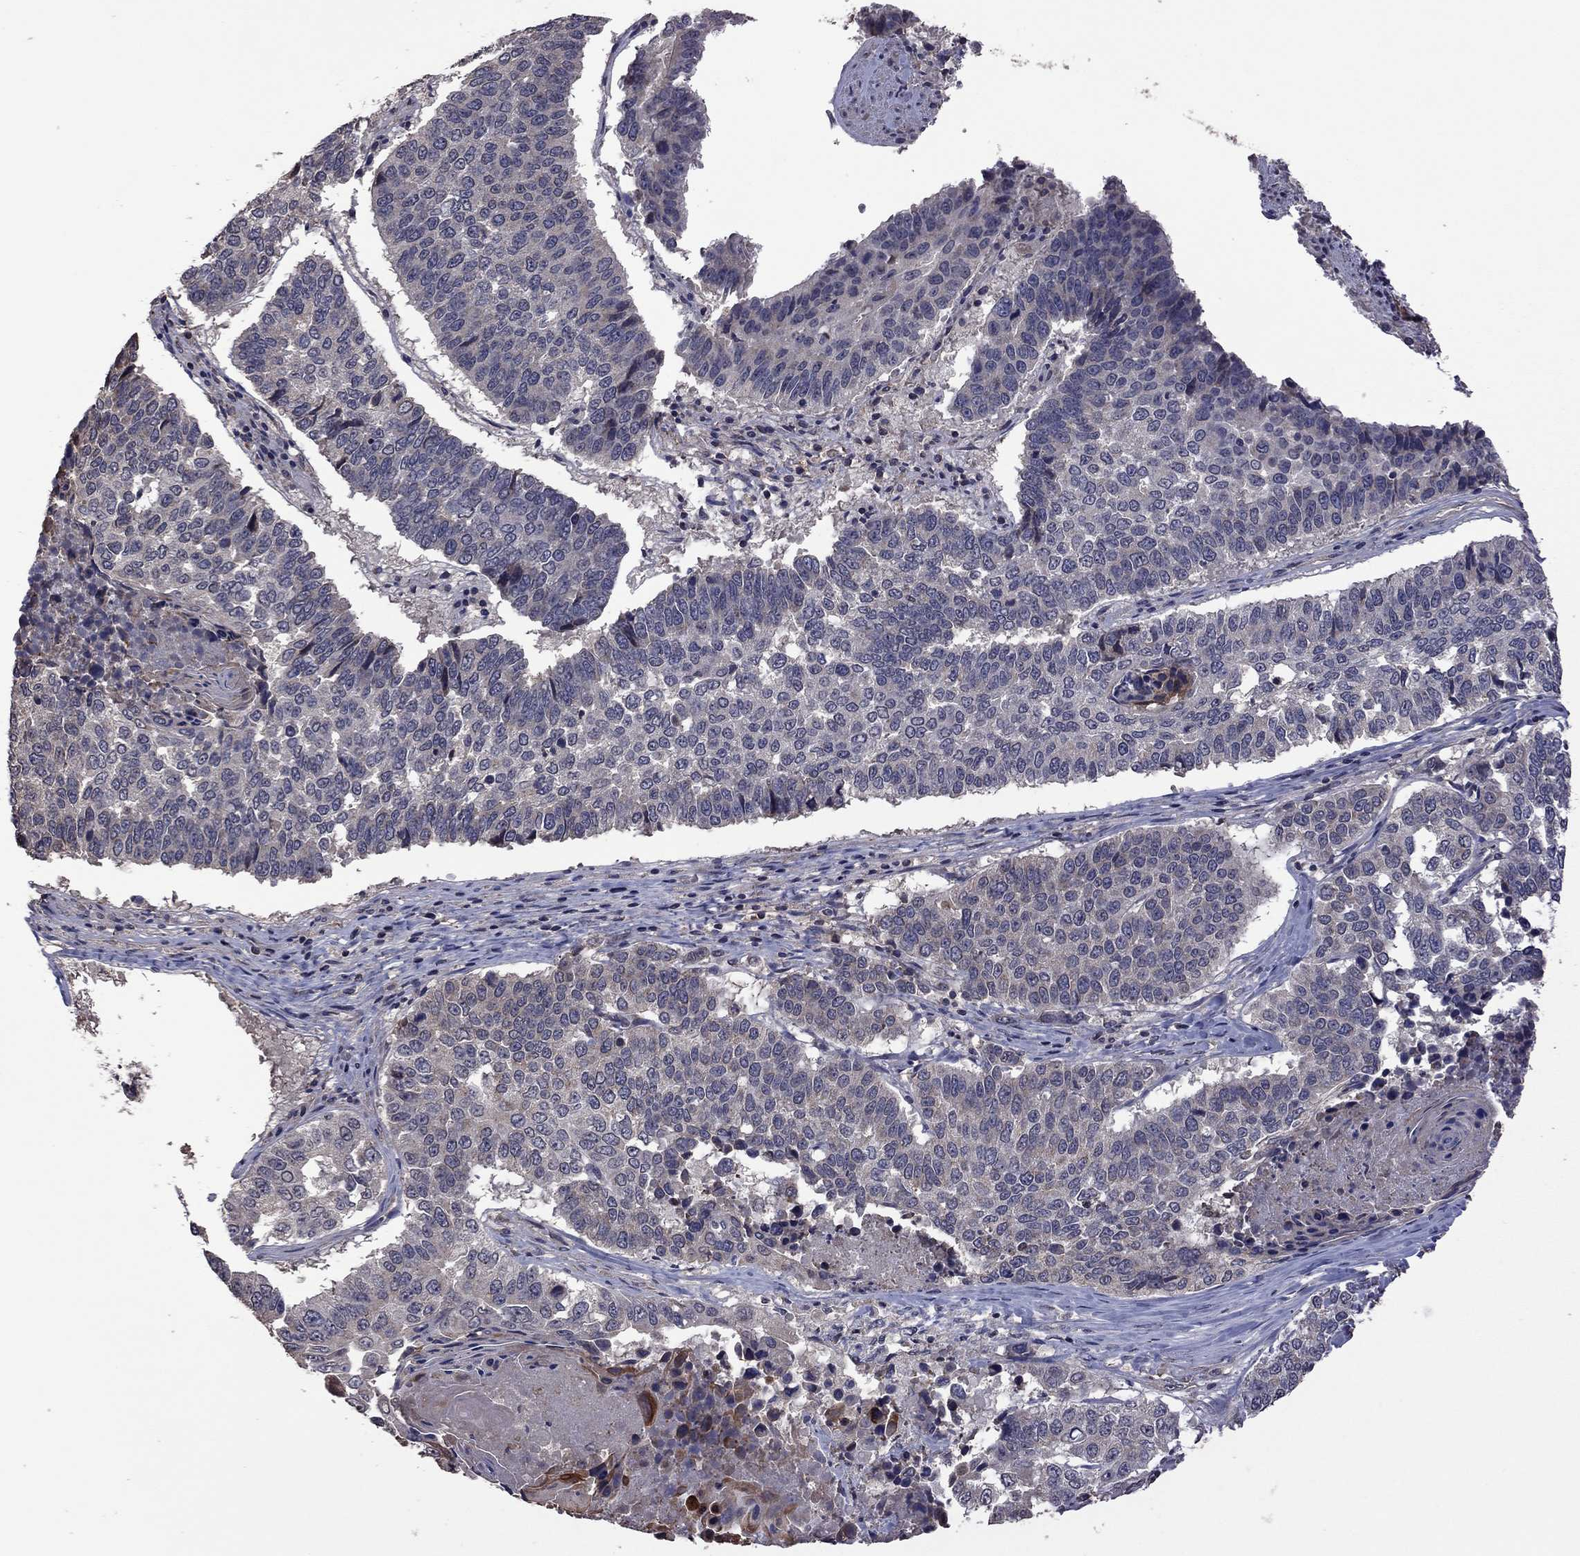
{"staining": {"intensity": "negative", "quantity": "none", "location": "none"}, "tissue": "lung cancer", "cell_type": "Tumor cells", "image_type": "cancer", "snomed": [{"axis": "morphology", "description": "Squamous cell carcinoma, NOS"}, {"axis": "topography", "description": "Lung"}], "caption": "Image shows no significant protein expression in tumor cells of lung cancer (squamous cell carcinoma).", "gene": "TSNARE1", "patient": {"sex": "male", "age": 73}}